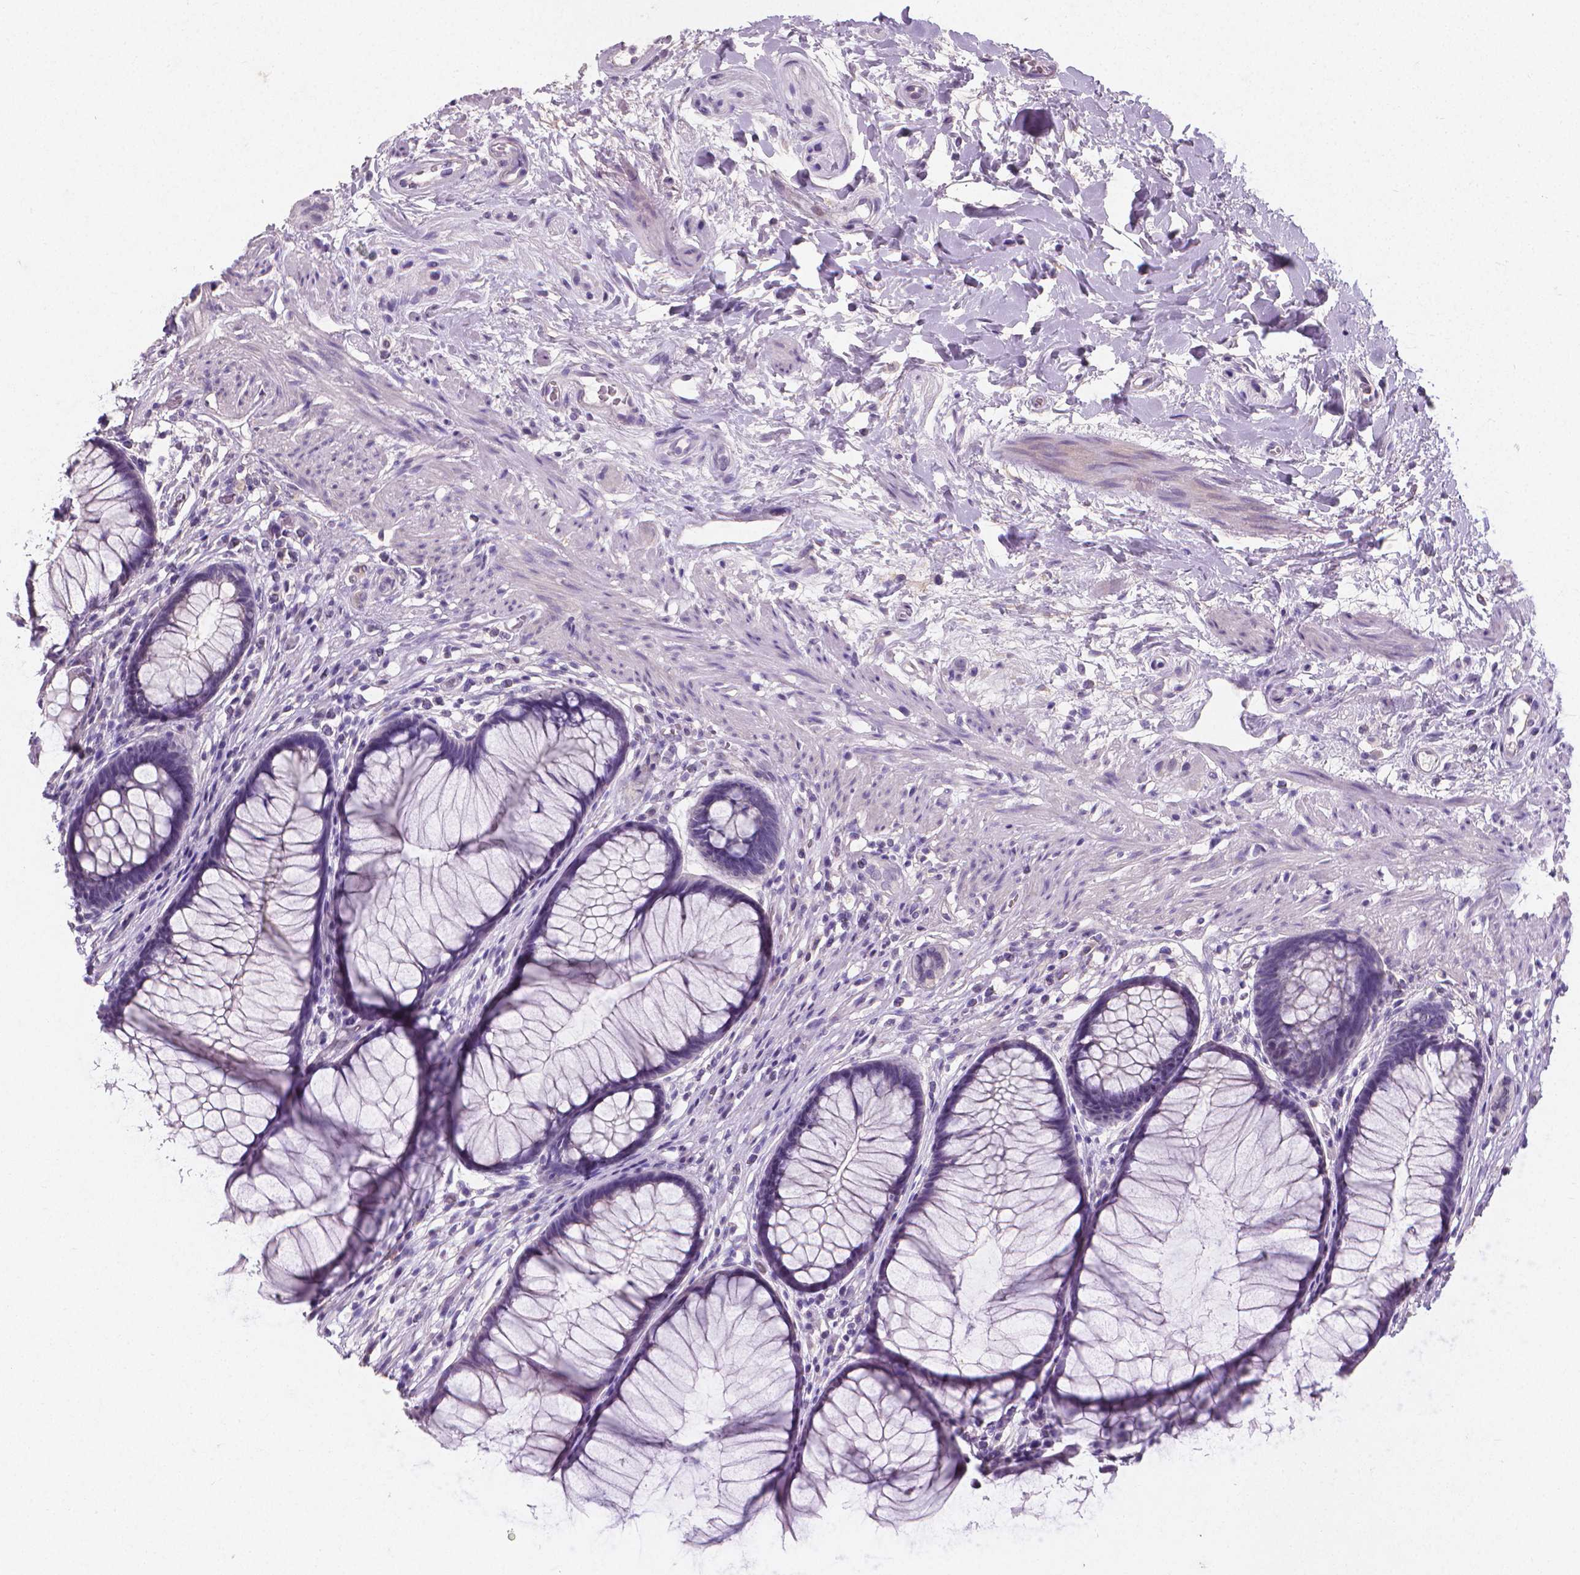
{"staining": {"intensity": "negative", "quantity": "none", "location": "none"}, "tissue": "rectum", "cell_type": "Glandular cells", "image_type": "normal", "snomed": [{"axis": "morphology", "description": "Normal tissue, NOS"}, {"axis": "topography", "description": "Smooth muscle"}, {"axis": "topography", "description": "Rectum"}], "caption": "This is an immunohistochemistry micrograph of normal rectum. There is no staining in glandular cells.", "gene": "XPNPEP2", "patient": {"sex": "male", "age": 53}}